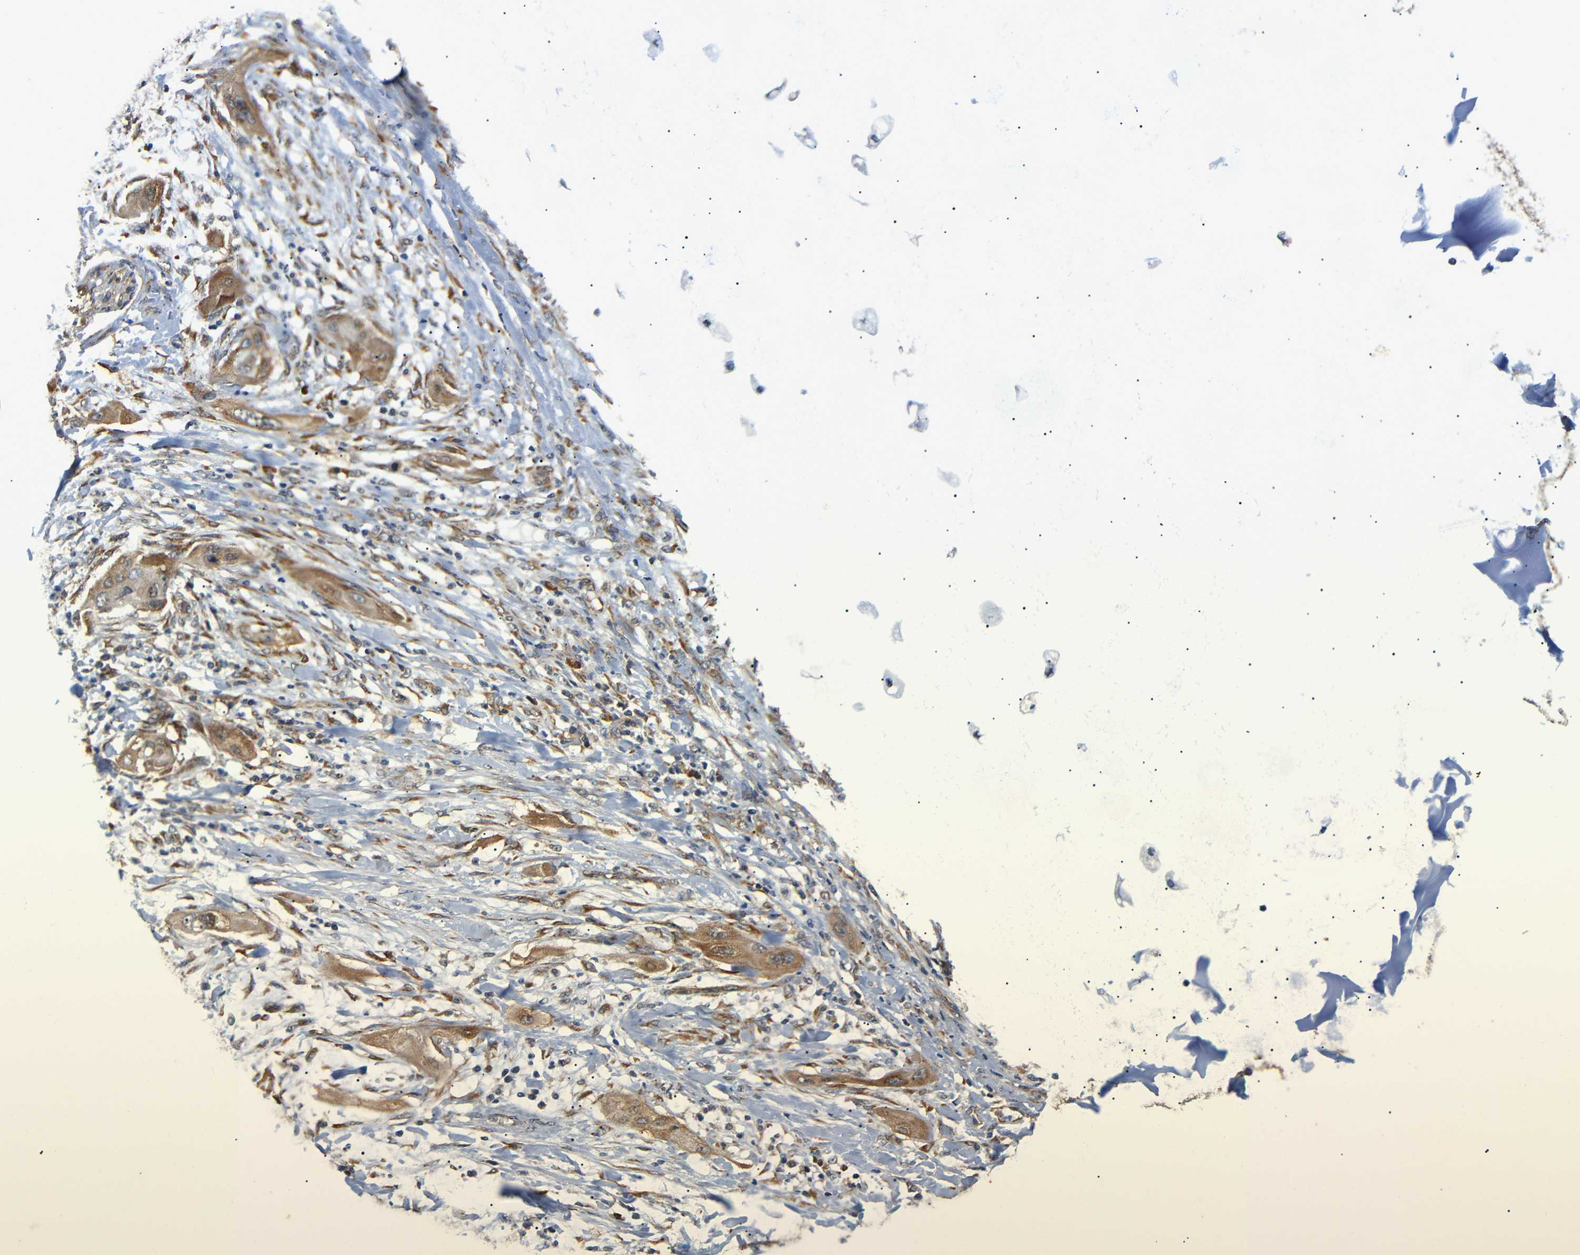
{"staining": {"intensity": "moderate", "quantity": ">75%", "location": "cytoplasmic/membranous"}, "tissue": "lung cancer", "cell_type": "Tumor cells", "image_type": "cancer", "snomed": [{"axis": "morphology", "description": "Squamous cell carcinoma, NOS"}, {"axis": "topography", "description": "Lung"}], "caption": "Human lung cancer (squamous cell carcinoma) stained with a protein marker displays moderate staining in tumor cells.", "gene": "KANK4", "patient": {"sex": "female", "age": 47}}